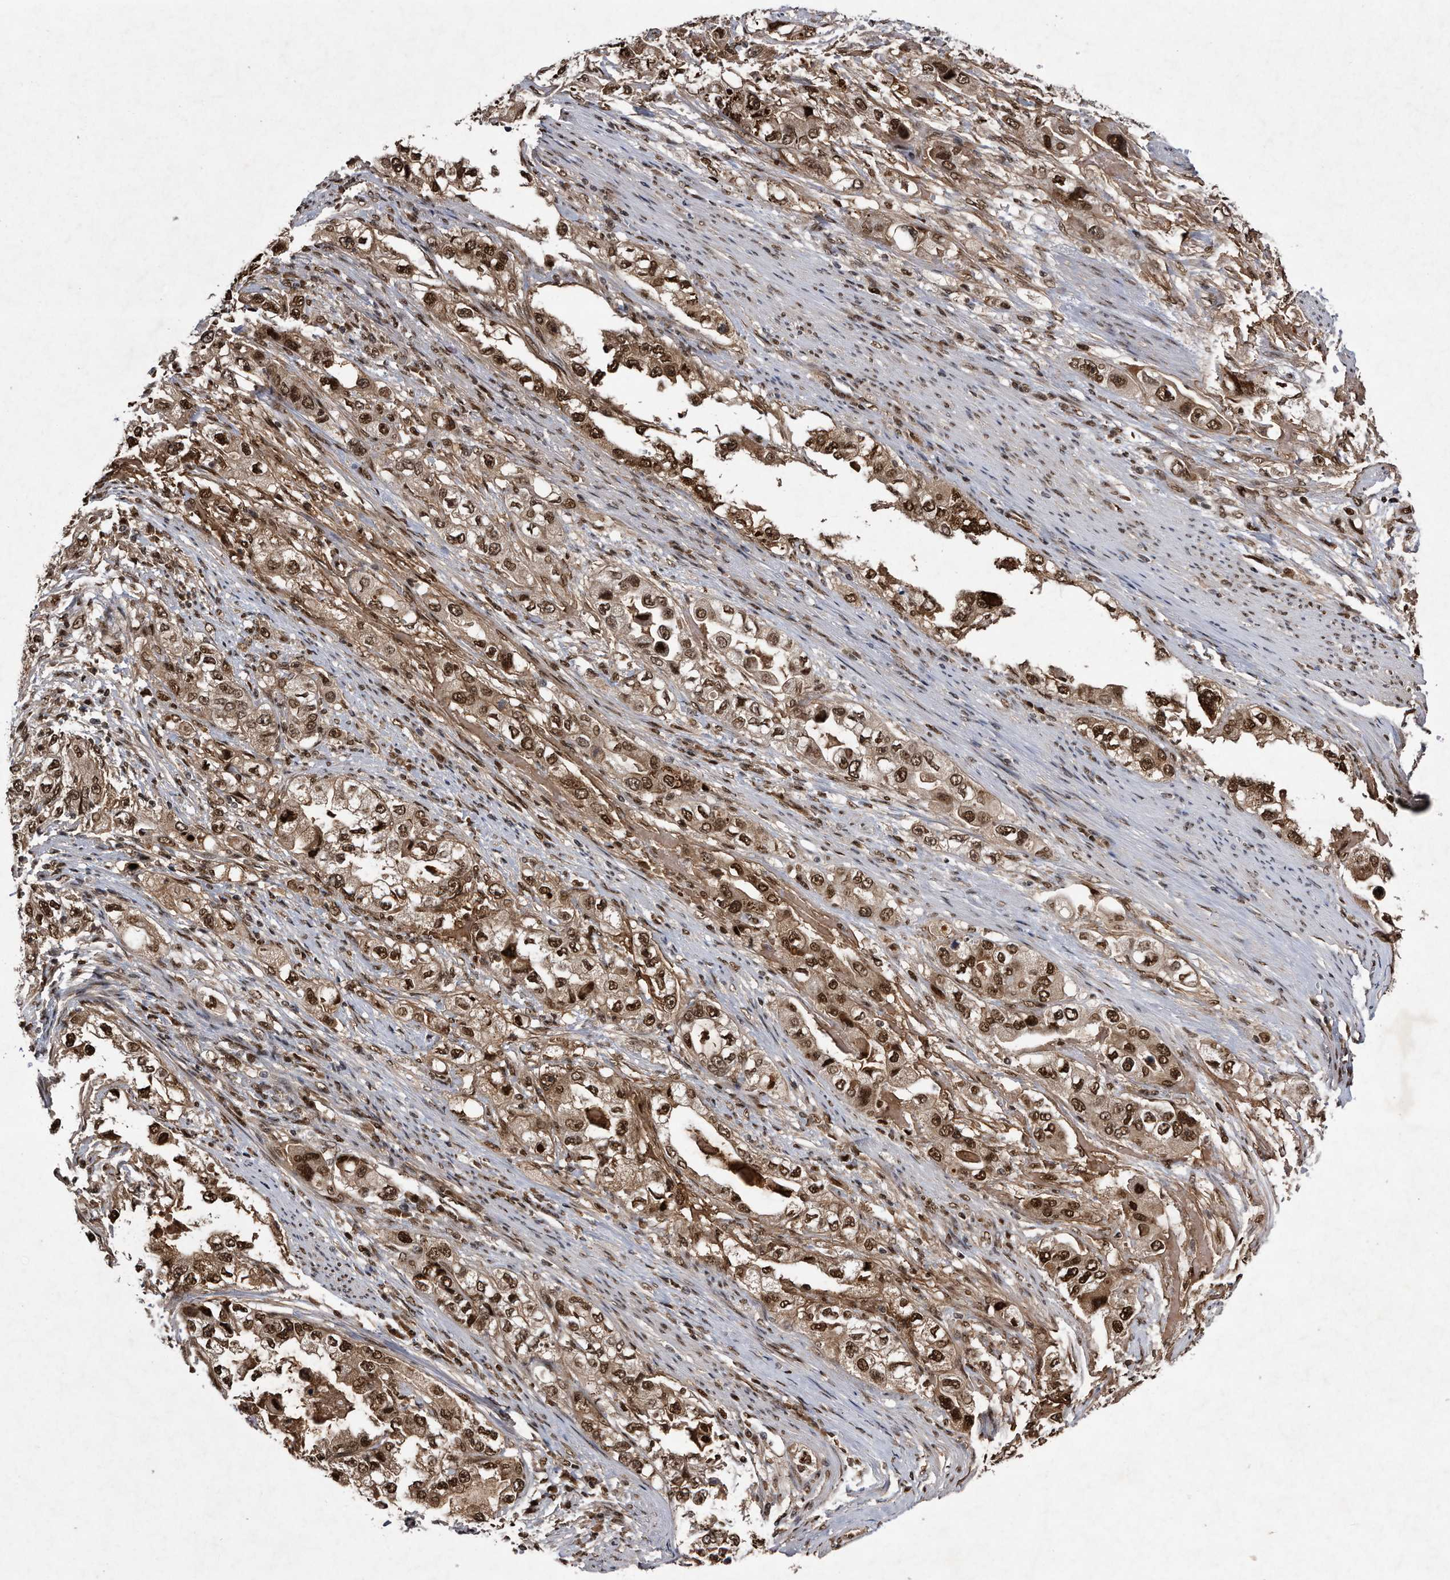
{"staining": {"intensity": "strong", "quantity": ">75%", "location": "cytoplasmic/membranous,nuclear"}, "tissue": "stomach cancer", "cell_type": "Tumor cells", "image_type": "cancer", "snomed": [{"axis": "morphology", "description": "Adenocarcinoma, NOS"}, {"axis": "topography", "description": "Stomach, lower"}], "caption": "DAB (3,3'-diaminobenzidine) immunohistochemical staining of human stomach adenocarcinoma displays strong cytoplasmic/membranous and nuclear protein staining in approximately >75% of tumor cells. The staining was performed using DAB, with brown indicating positive protein expression. Nuclei are stained blue with hematoxylin.", "gene": "RAD23B", "patient": {"sex": "female", "age": 93}}